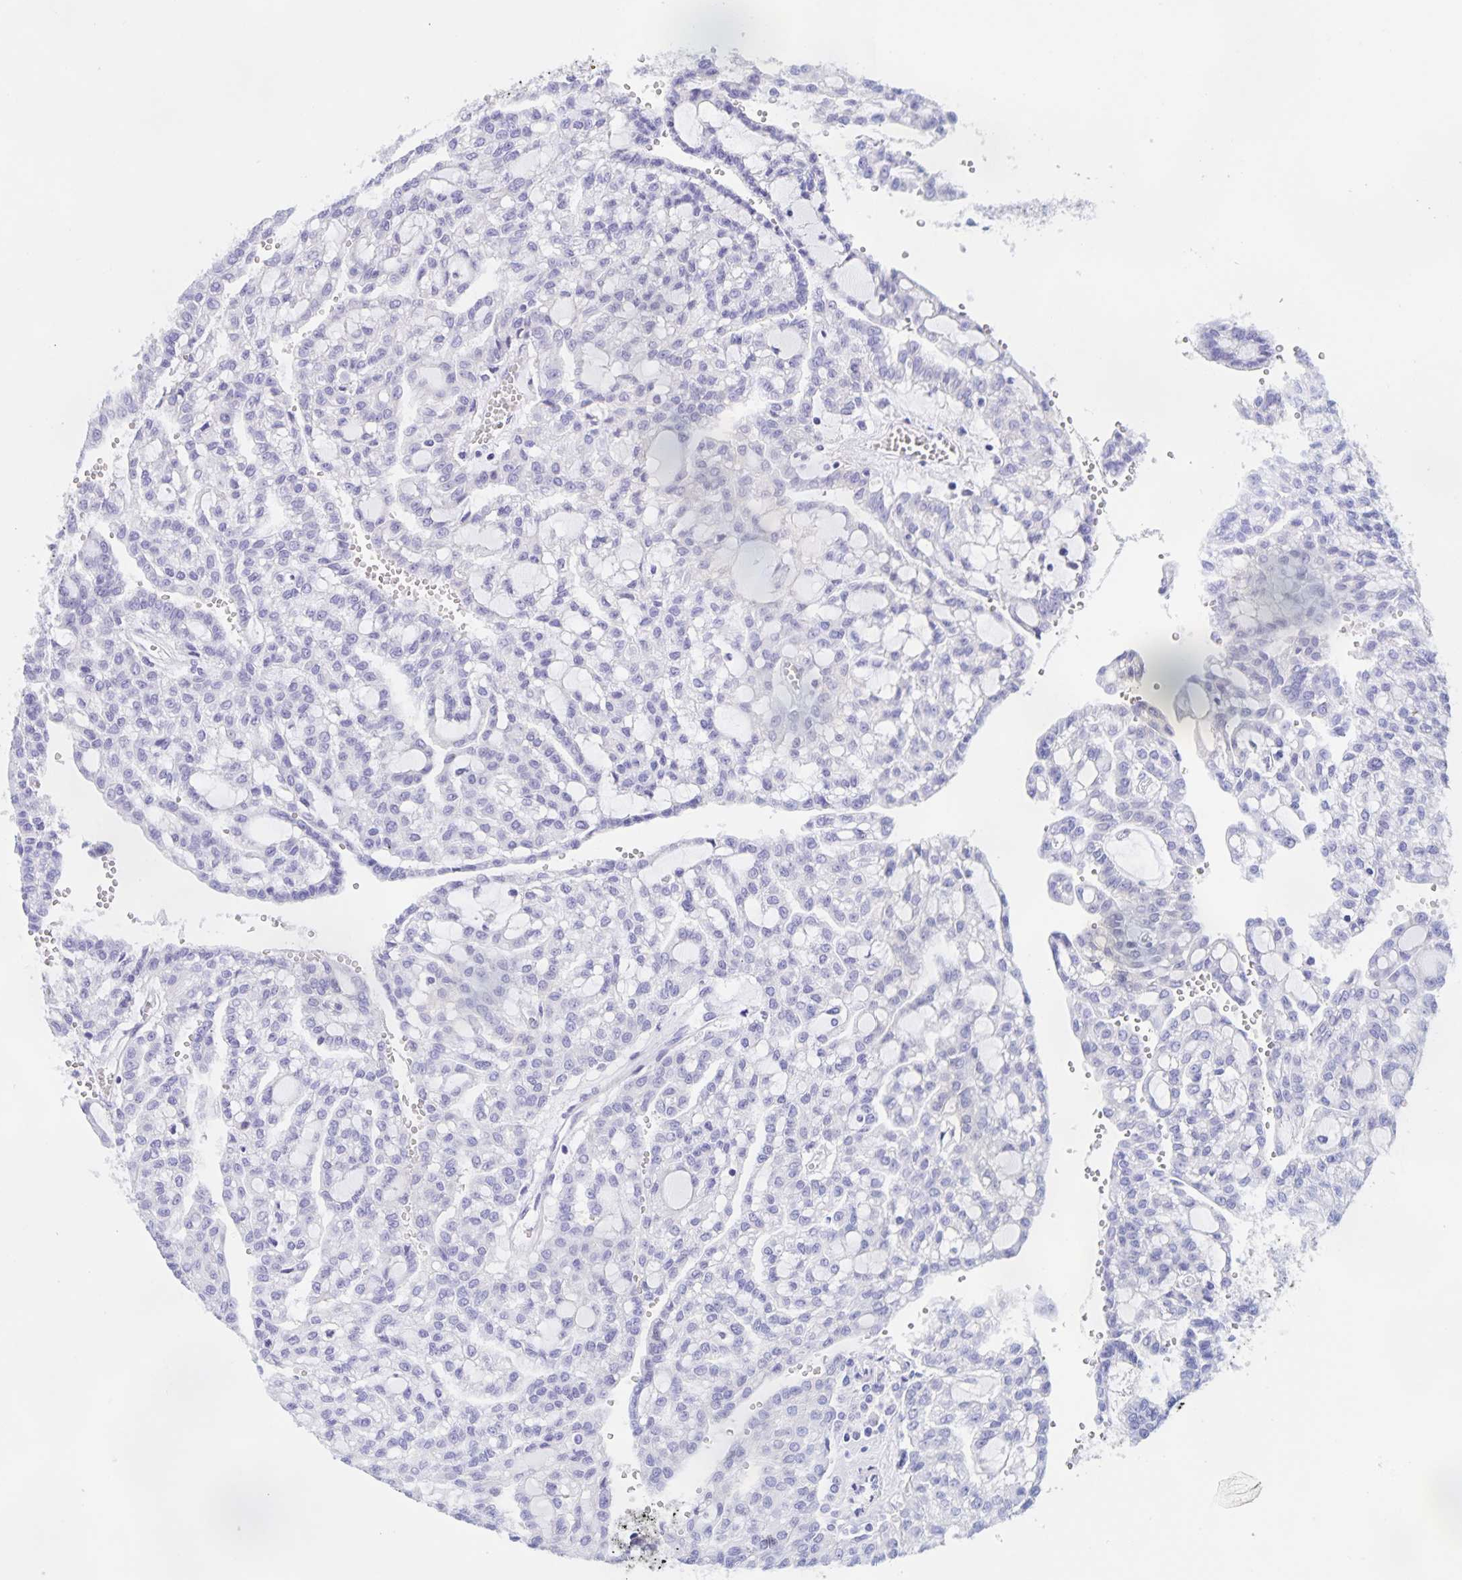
{"staining": {"intensity": "negative", "quantity": "none", "location": "none"}, "tissue": "renal cancer", "cell_type": "Tumor cells", "image_type": "cancer", "snomed": [{"axis": "morphology", "description": "Adenocarcinoma, NOS"}, {"axis": "topography", "description": "Kidney"}], "caption": "A high-resolution image shows IHC staining of renal cancer, which demonstrates no significant positivity in tumor cells.", "gene": "CATSPER4", "patient": {"sex": "male", "age": 63}}